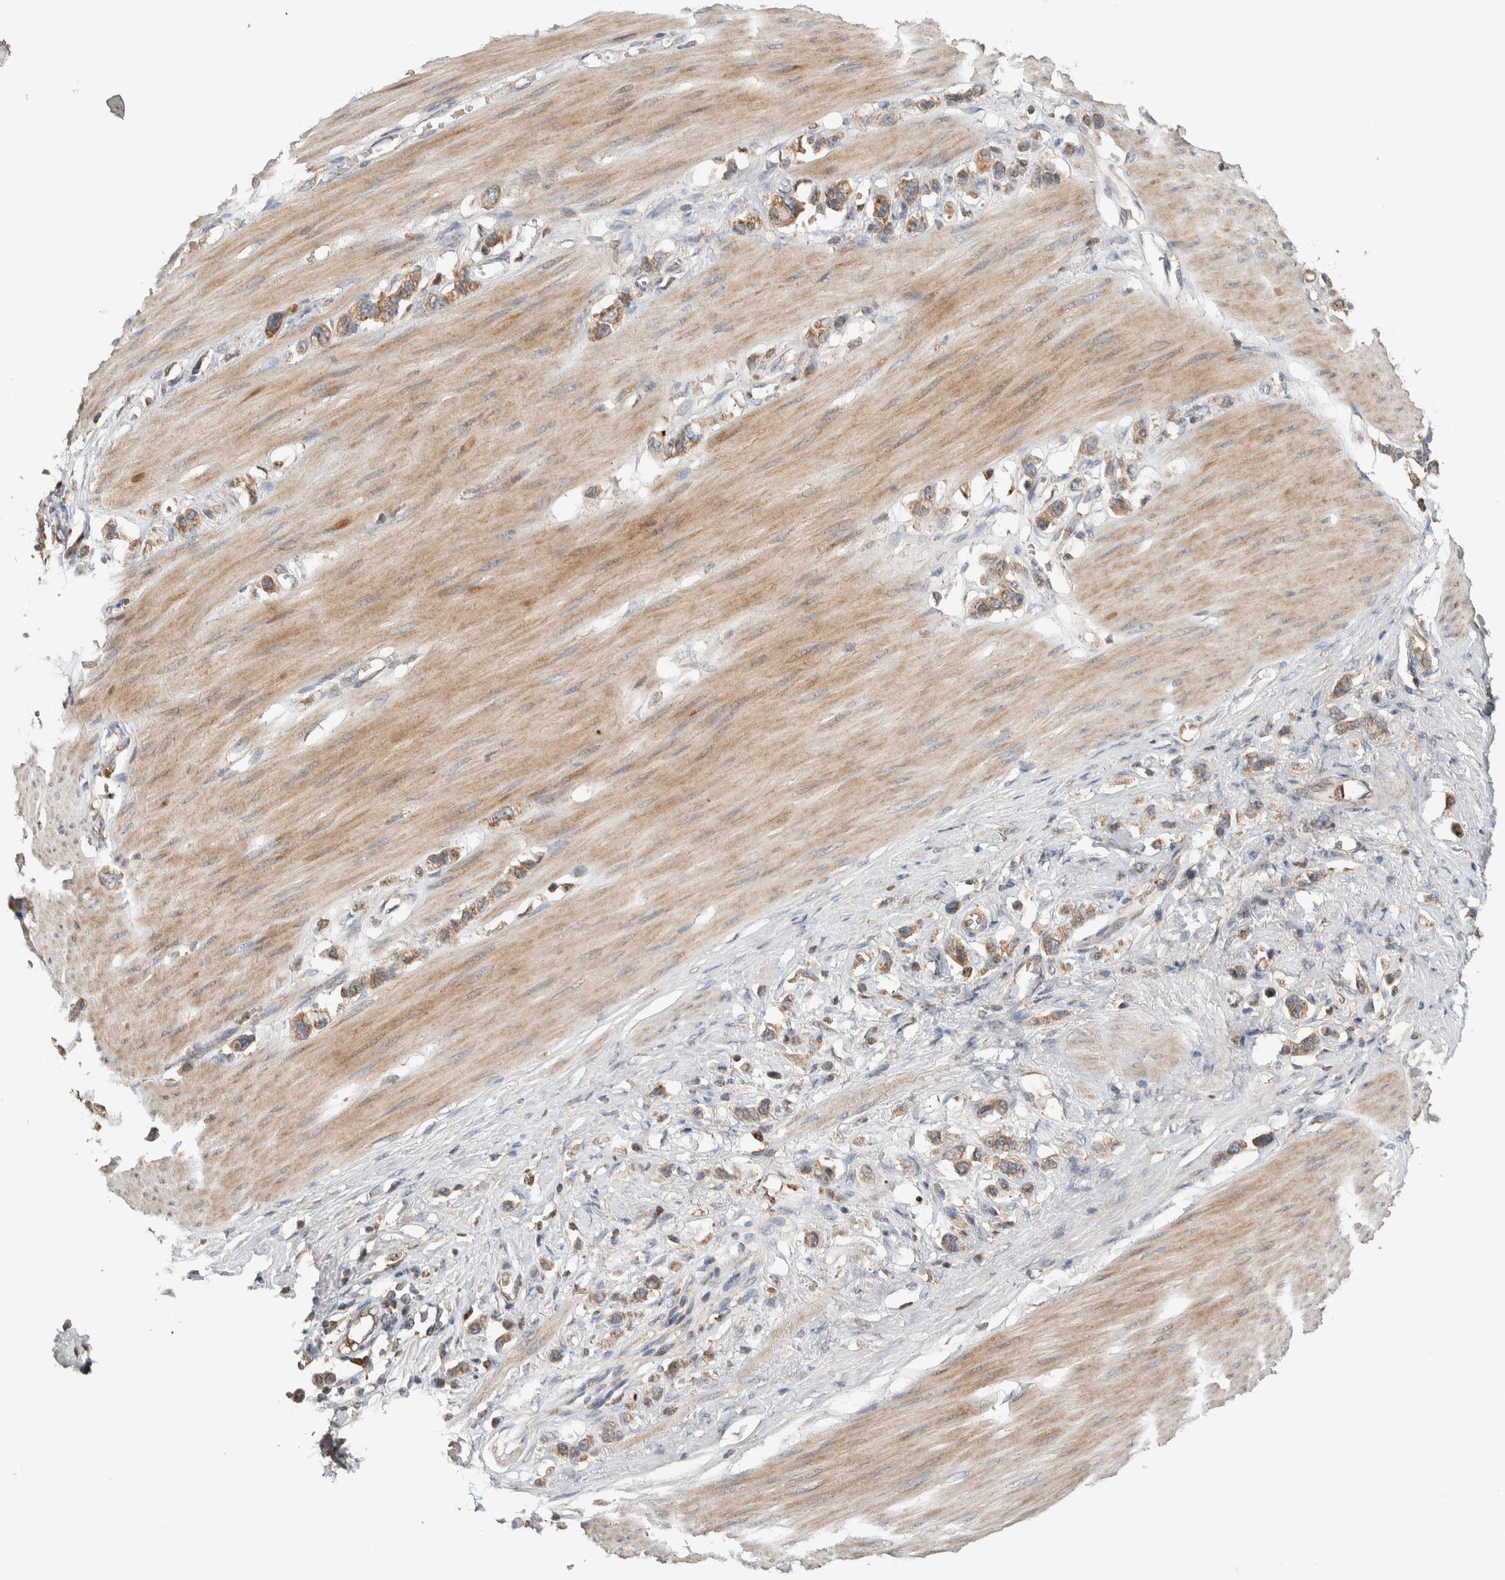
{"staining": {"intensity": "moderate", "quantity": ">75%", "location": "cytoplasmic/membranous"}, "tissue": "stomach cancer", "cell_type": "Tumor cells", "image_type": "cancer", "snomed": [{"axis": "morphology", "description": "Adenocarcinoma, NOS"}, {"axis": "topography", "description": "Stomach"}], "caption": "Protein staining of stomach cancer (adenocarcinoma) tissue shows moderate cytoplasmic/membranous staining in about >75% of tumor cells.", "gene": "VPS53", "patient": {"sex": "female", "age": 65}}